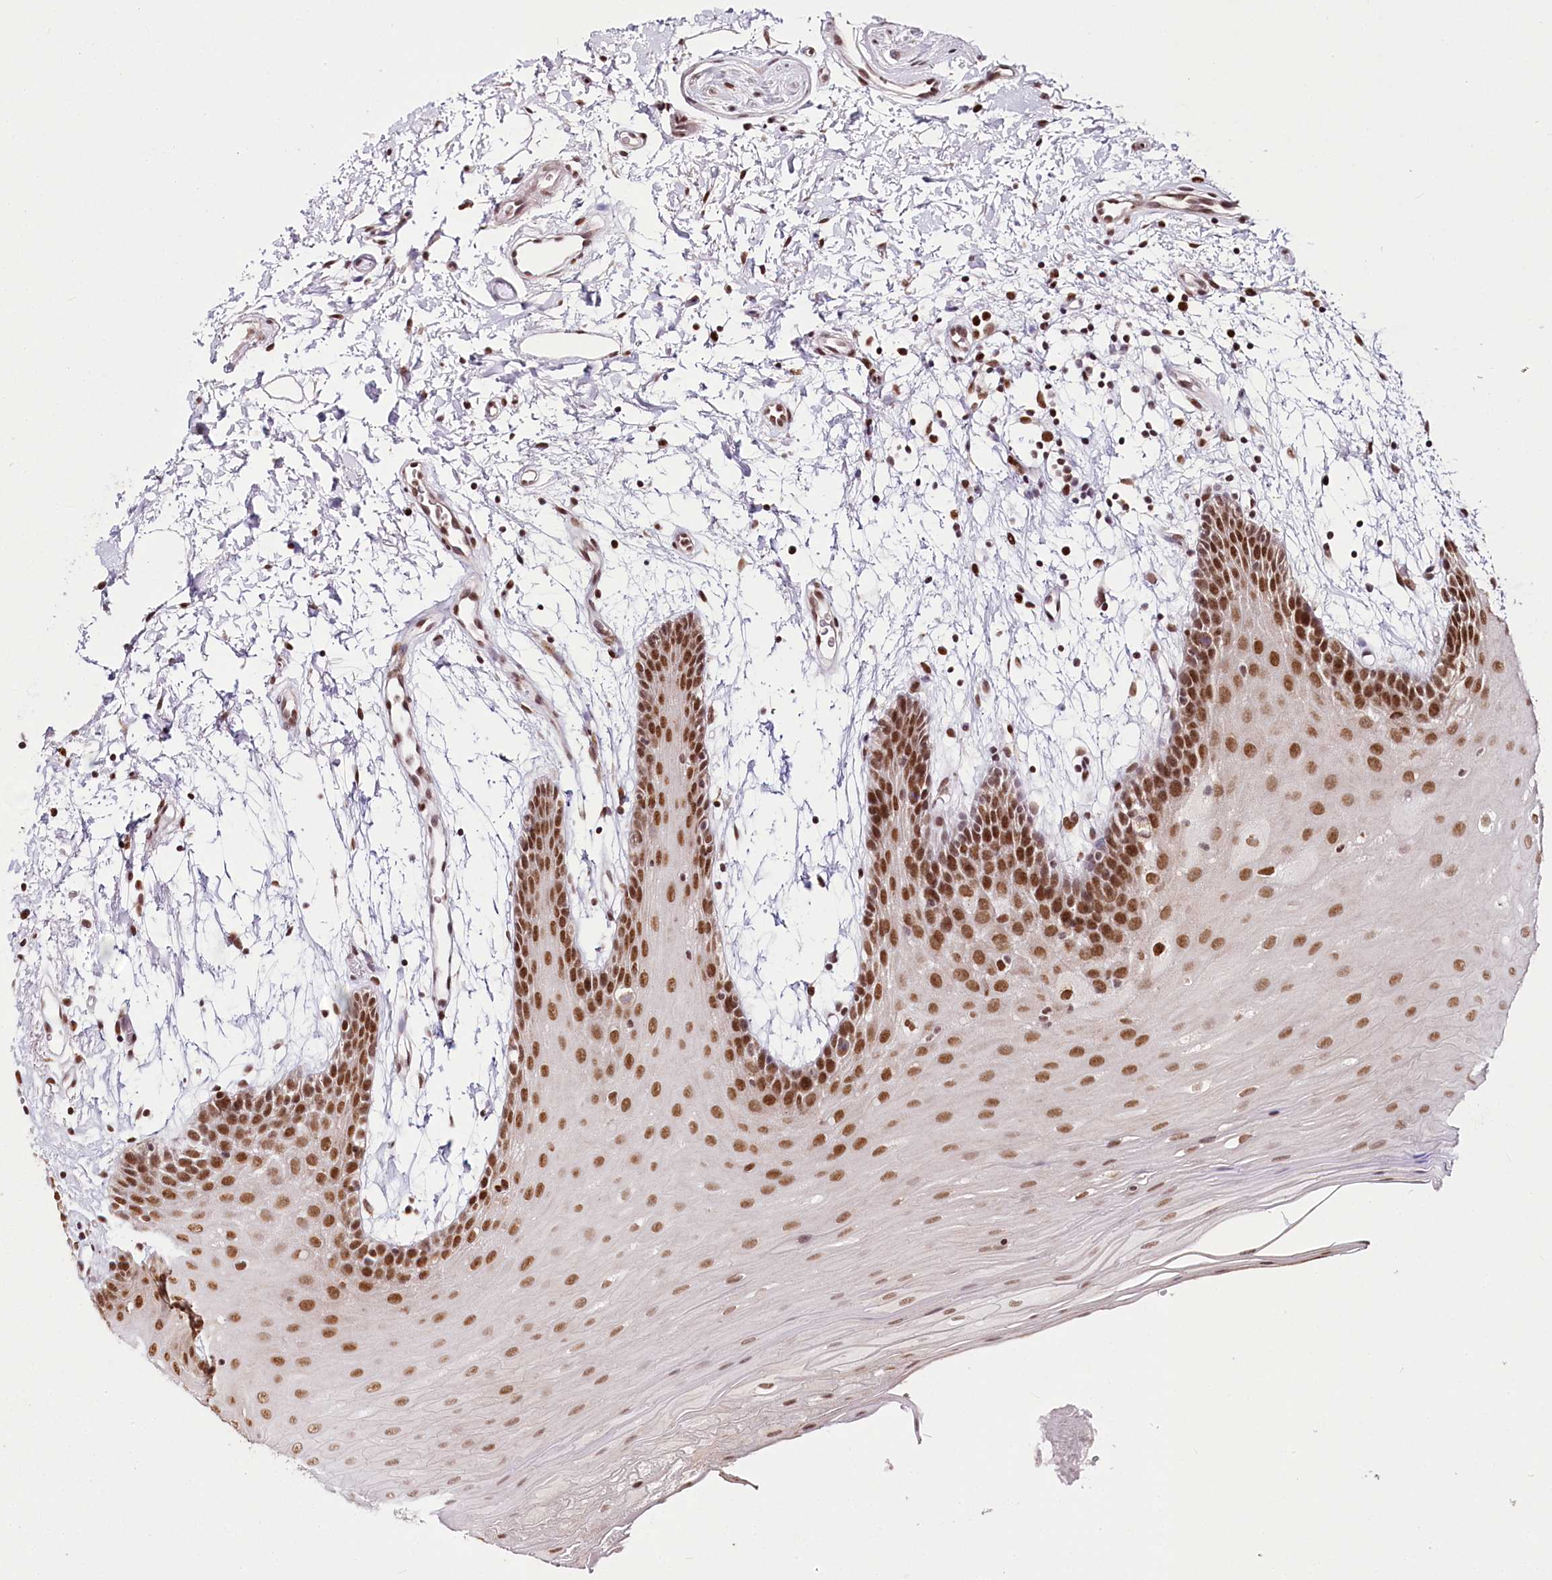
{"staining": {"intensity": "moderate", "quantity": ">75%", "location": "nuclear"}, "tissue": "oral mucosa", "cell_type": "Squamous epithelial cells", "image_type": "normal", "snomed": [{"axis": "morphology", "description": "Normal tissue, NOS"}, {"axis": "topography", "description": "Skeletal muscle"}, {"axis": "topography", "description": "Oral tissue"}, {"axis": "topography", "description": "Salivary gland"}, {"axis": "topography", "description": "Peripheral nerve tissue"}], "caption": "Brown immunohistochemical staining in unremarkable oral mucosa reveals moderate nuclear staining in approximately >75% of squamous epithelial cells. (DAB IHC, brown staining for protein, blue staining for nuclei).", "gene": "SMARCE1", "patient": {"sex": "male", "age": 54}}